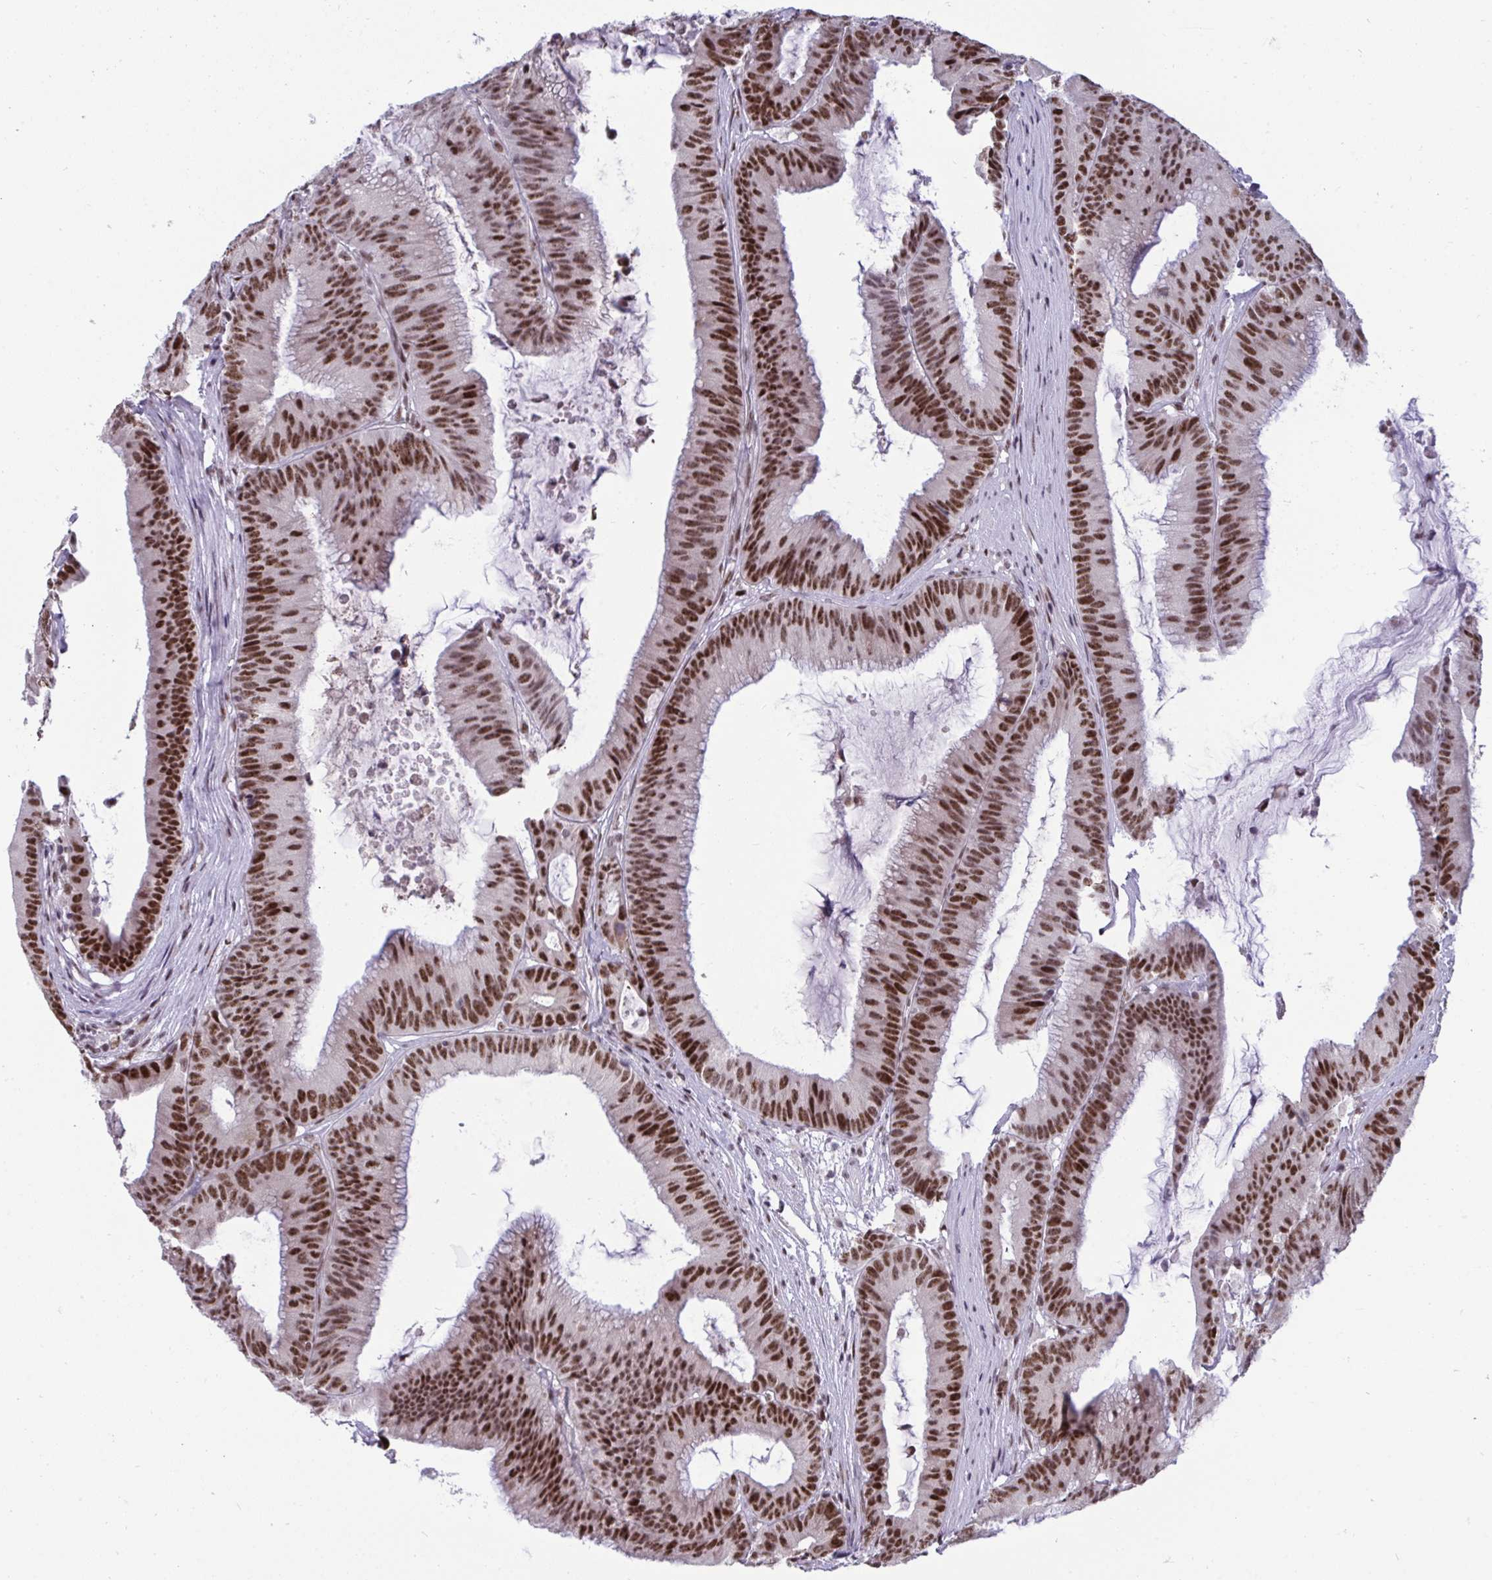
{"staining": {"intensity": "strong", "quantity": ">75%", "location": "nuclear"}, "tissue": "colorectal cancer", "cell_type": "Tumor cells", "image_type": "cancer", "snomed": [{"axis": "morphology", "description": "Adenocarcinoma, NOS"}, {"axis": "topography", "description": "Colon"}], "caption": "Immunohistochemistry (IHC) (DAB (3,3'-diaminobenzidine)) staining of human colorectal cancer (adenocarcinoma) exhibits strong nuclear protein staining in approximately >75% of tumor cells.", "gene": "WBP11", "patient": {"sex": "female", "age": 78}}